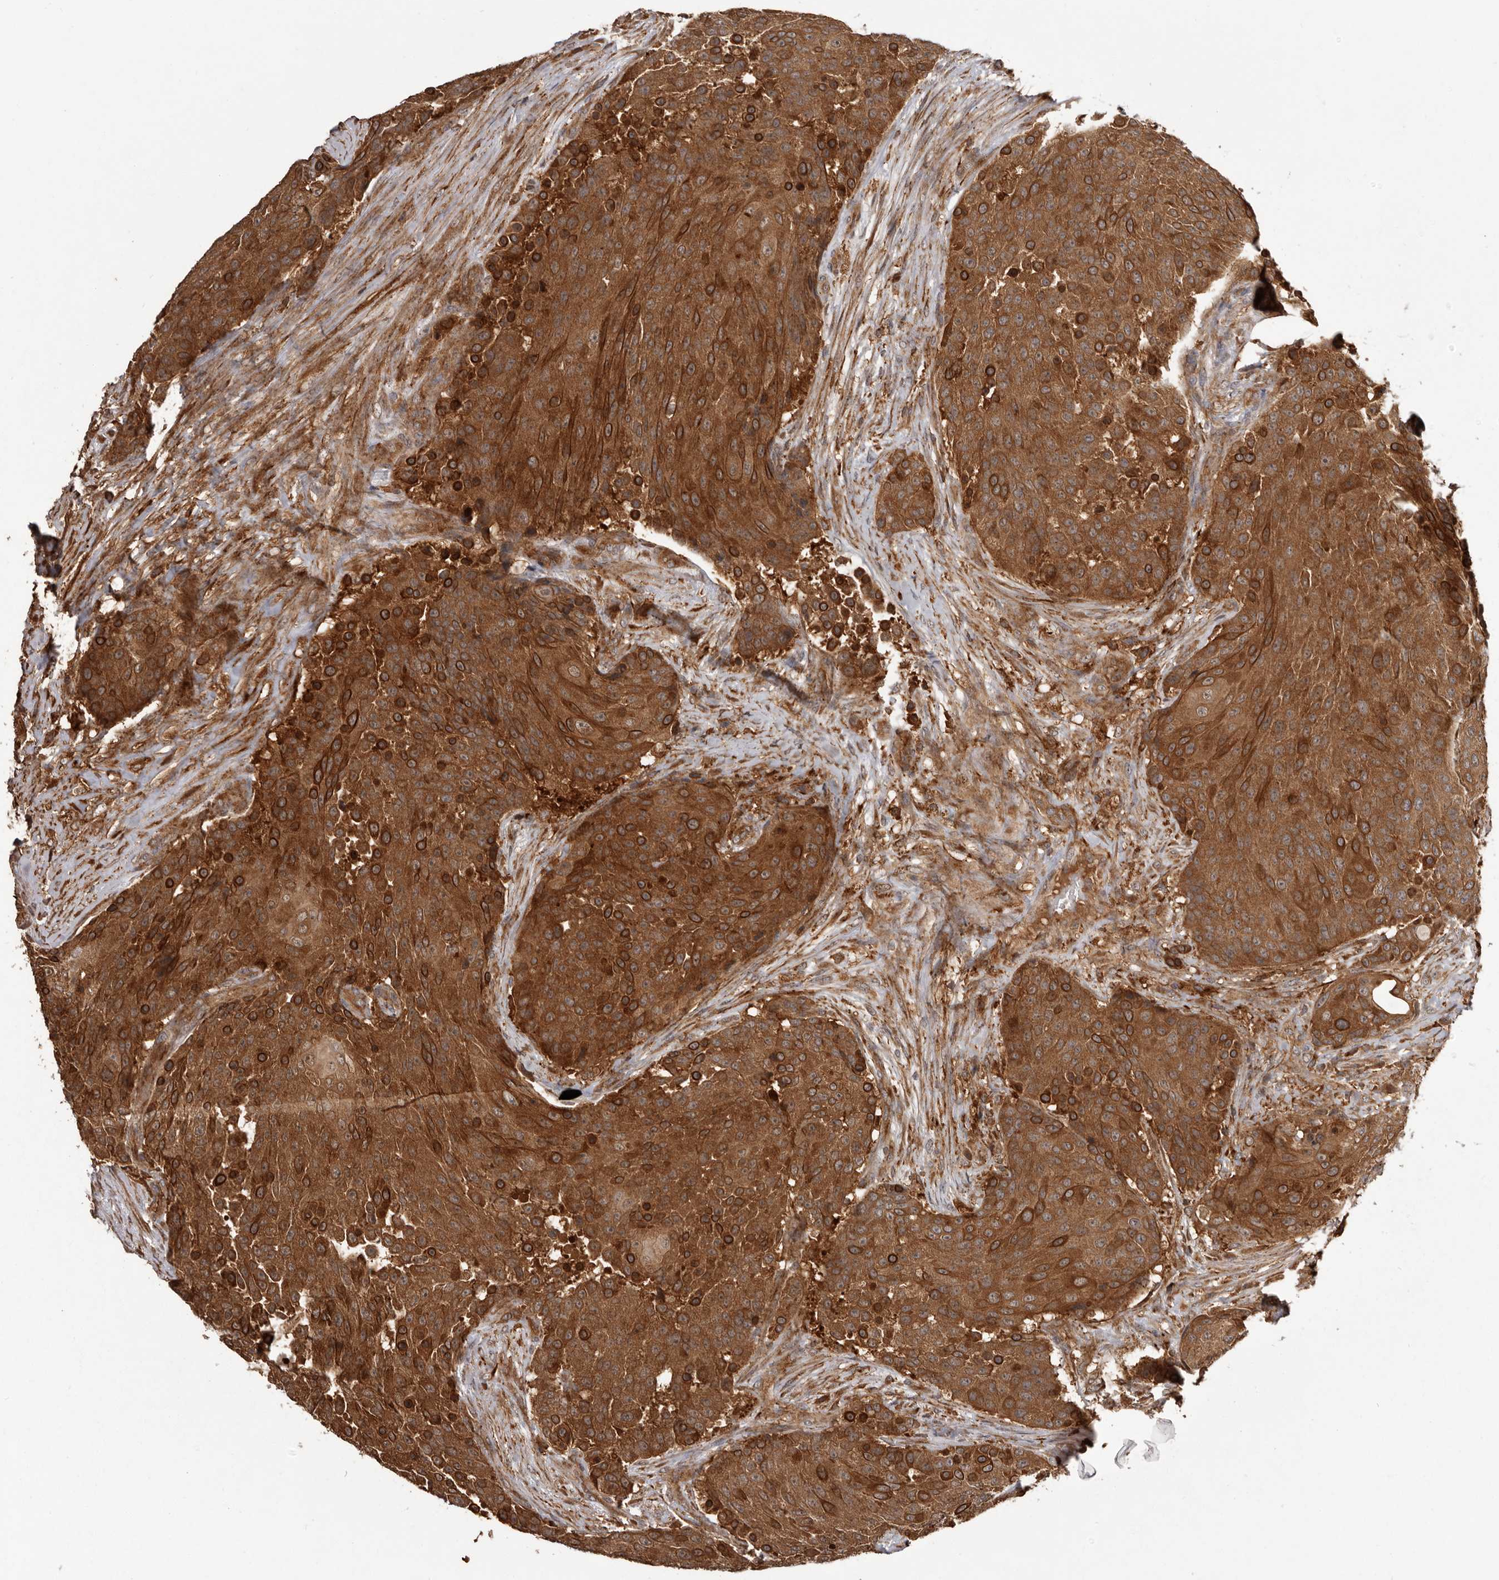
{"staining": {"intensity": "strong", "quantity": ">75%", "location": "cytoplasmic/membranous"}, "tissue": "urothelial cancer", "cell_type": "Tumor cells", "image_type": "cancer", "snomed": [{"axis": "morphology", "description": "Urothelial carcinoma, High grade"}, {"axis": "topography", "description": "Urinary bladder"}], "caption": "Tumor cells demonstrate high levels of strong cytoplasmic/membranous staining in about >75% of cells in urothelial carcinoma (high-grade).", "gene": "SLC22A3", "patient": {"sex": "female", "age": 63}}